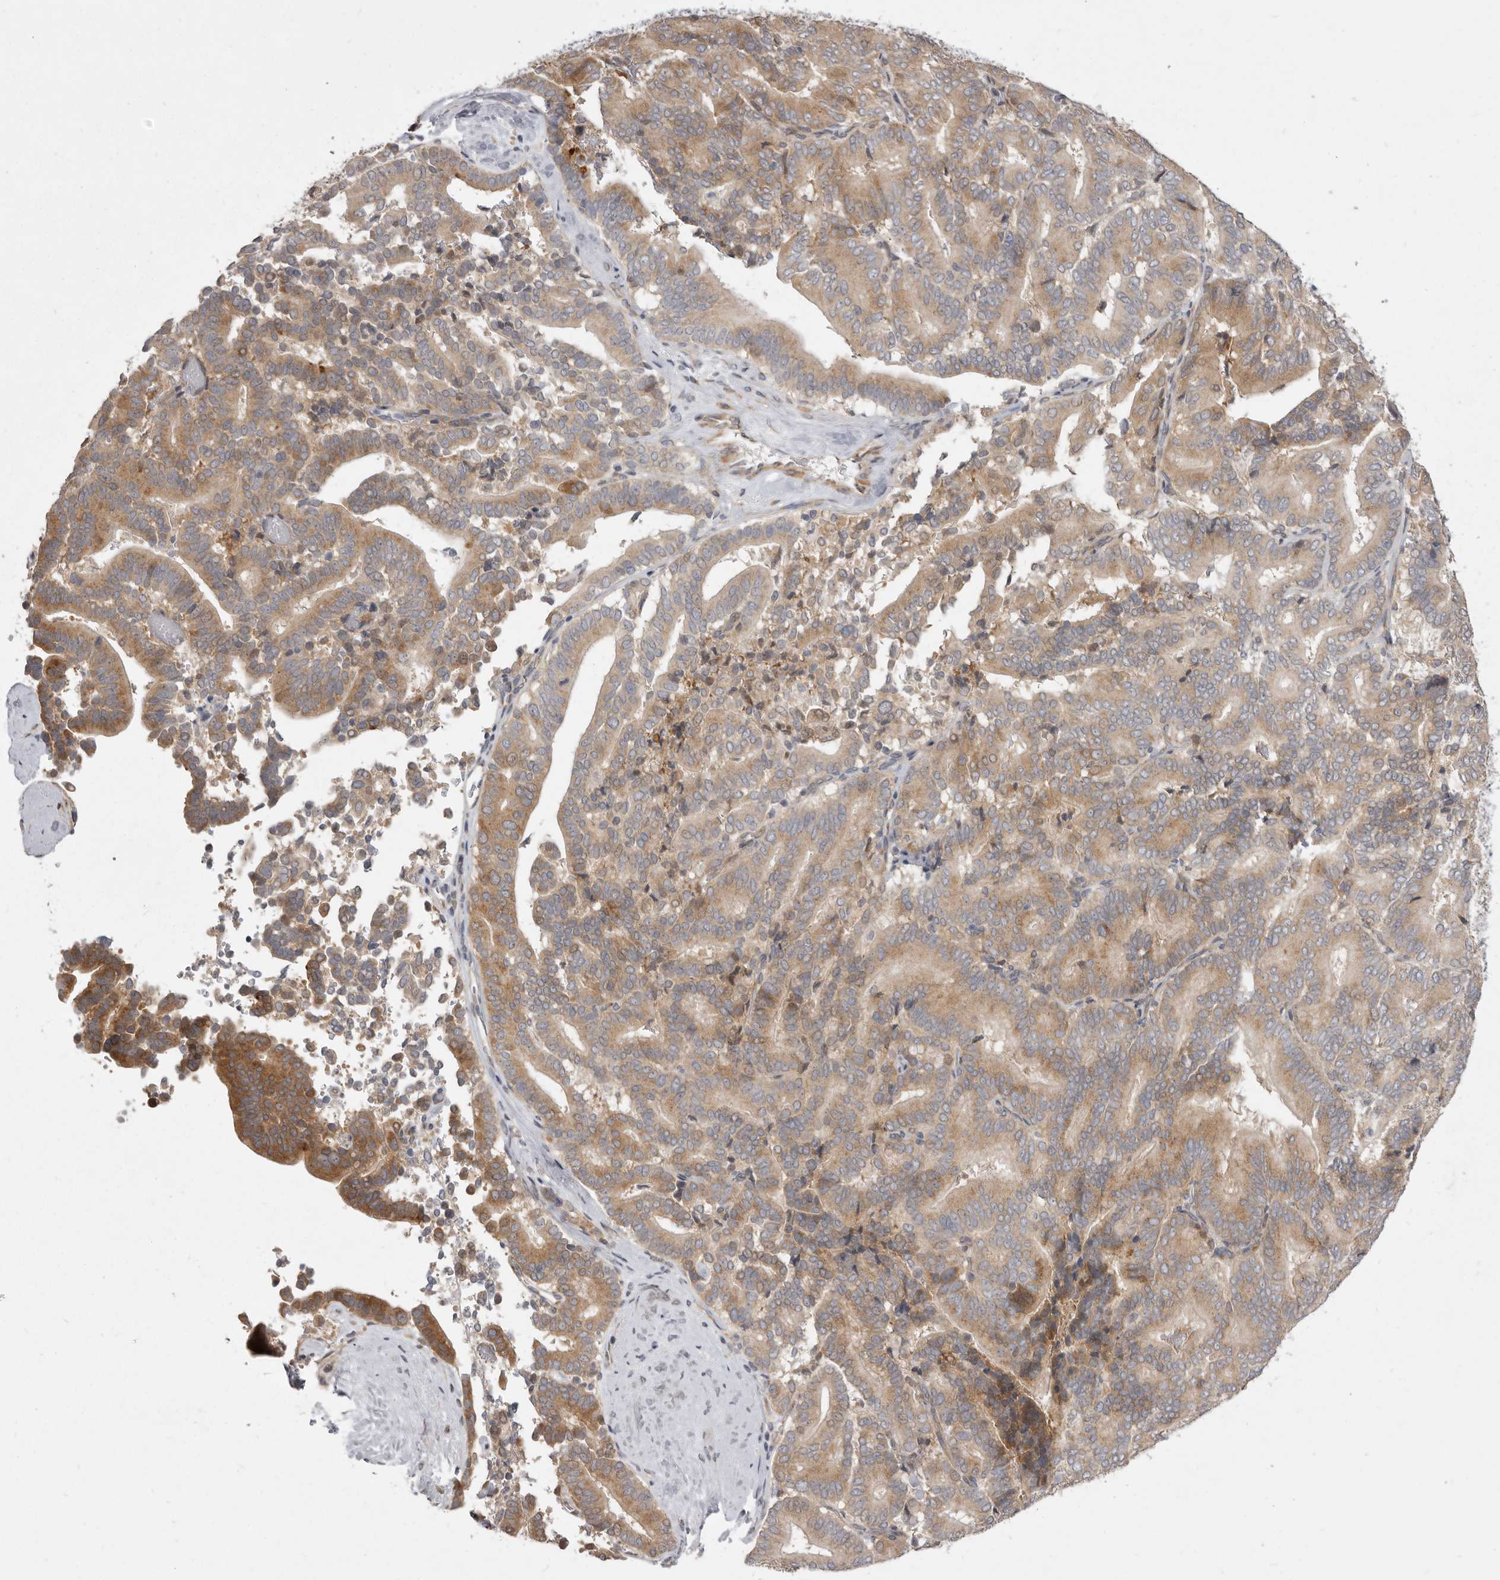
{"staining": {"intensity": "moderate", "quantity": ">75%", "location": "cytoplasmic/membranous"}, "tissue": "liver cancer", "cell_type": "Tumor cells", "image_type": "cancer", "snomed": [{"axis": "morphology", "description": "Cholangiocarcinoma"}, {"axis": "topography", "description": "Liver"}], "caption": "Liver cancer (cholangiocarcinoma) stained for a protein exhibits moderate cytoplasmic/membranous positivity in tumor cells.", "gene": "TBC1D8B", "patient": {"sex": "female", "age": 75}}